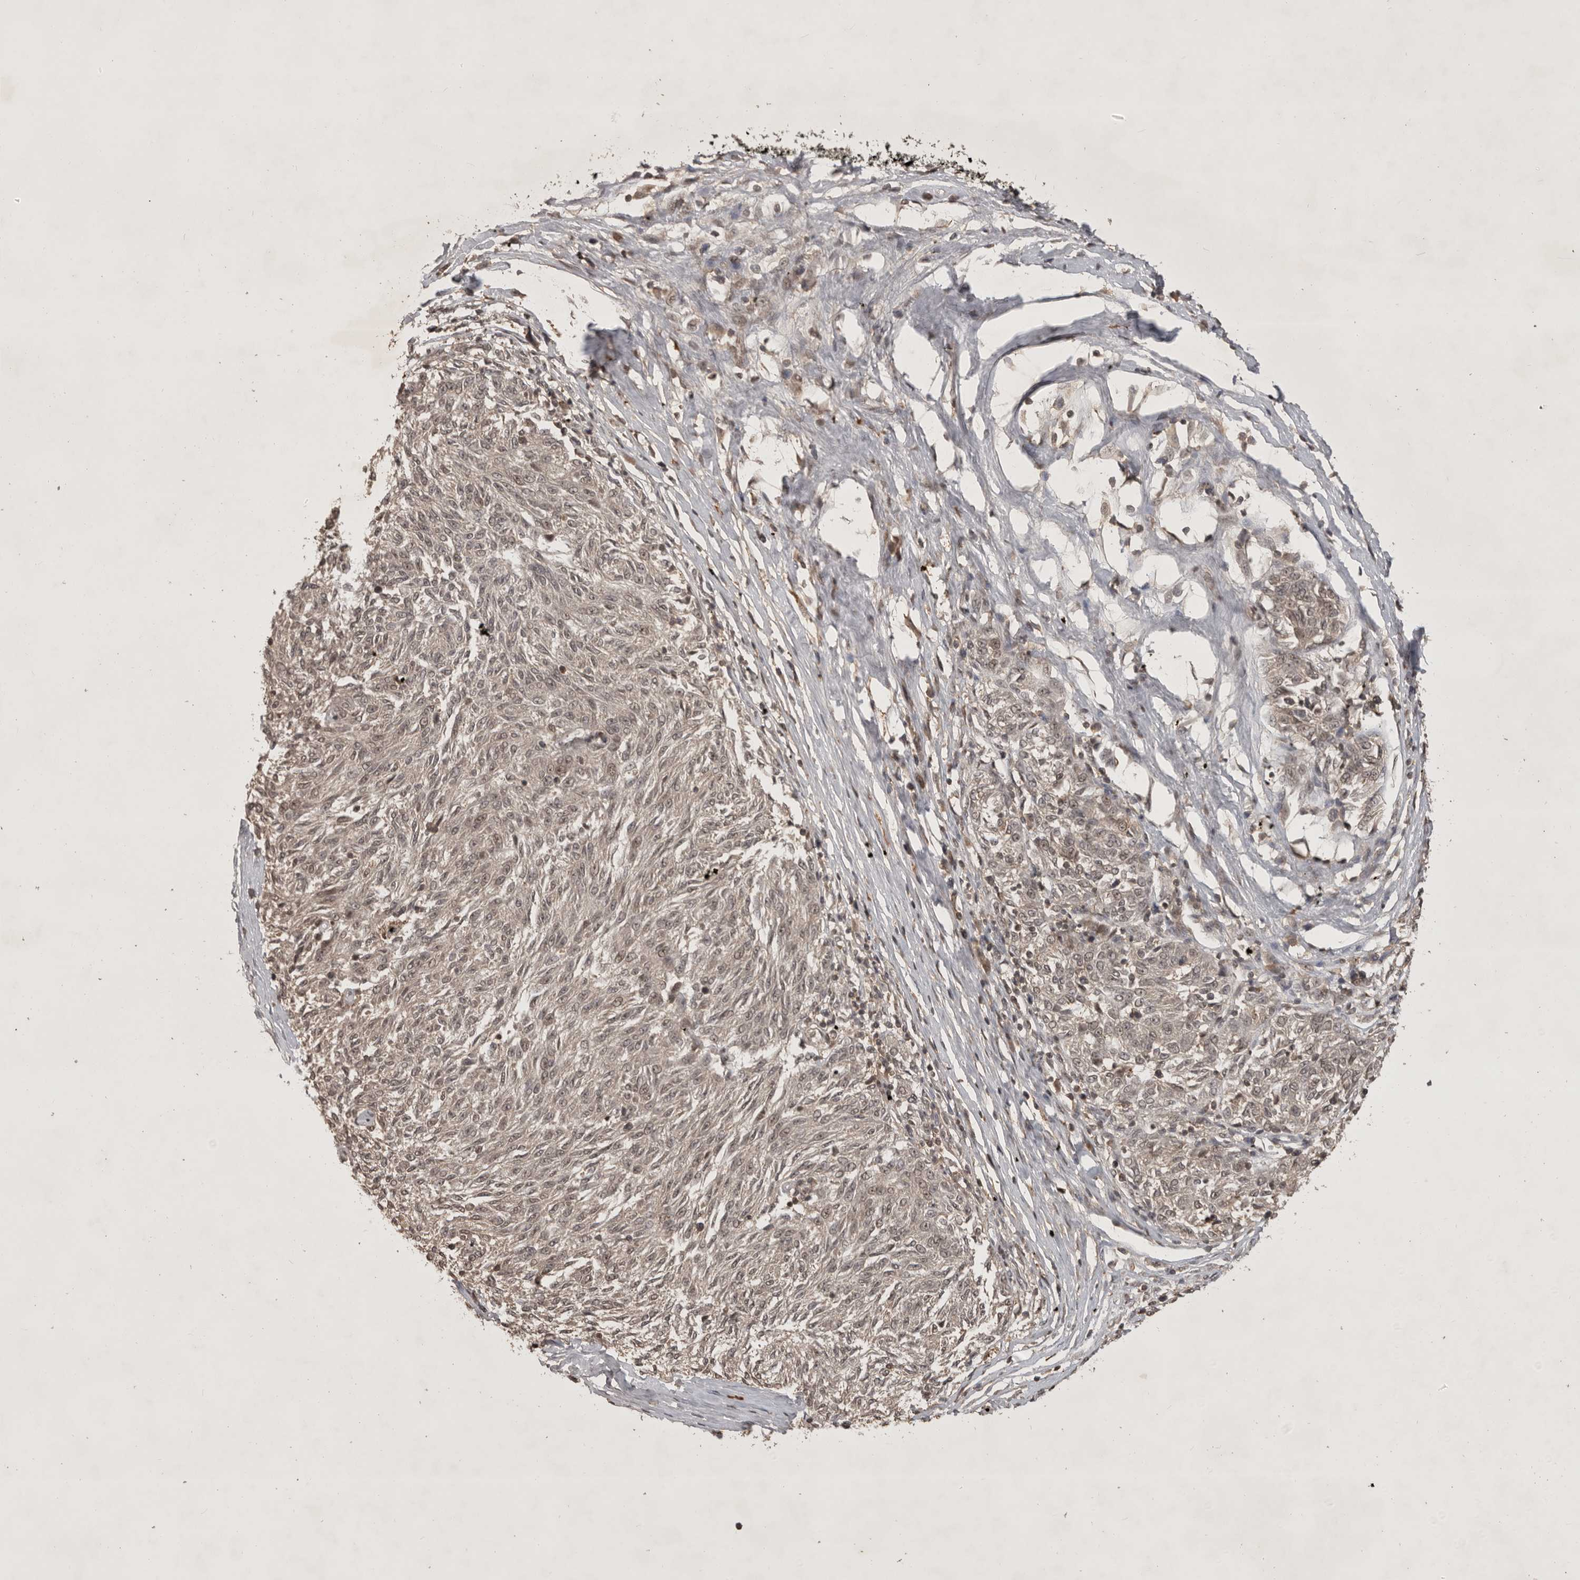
{"staining": {"intensity": "weak", "quantity": ">75%", "location": "nuclear"}, "tissue": "melanoma", "cell_type": "Tumor cells", "image_type": "cancer", "snomed": [{"axis": "morphology", "description": "Malignant melanoma, NOS"}, {"axis": "topography", "description": "Skin"}], "caption": "This is an image of immunohistochemistry (IHC) staining of melanoma, which shows weak staining in the nuclear of tumor cells.", "gene": "CBLL1", "patient": {"sex": "female", "age": 72}}